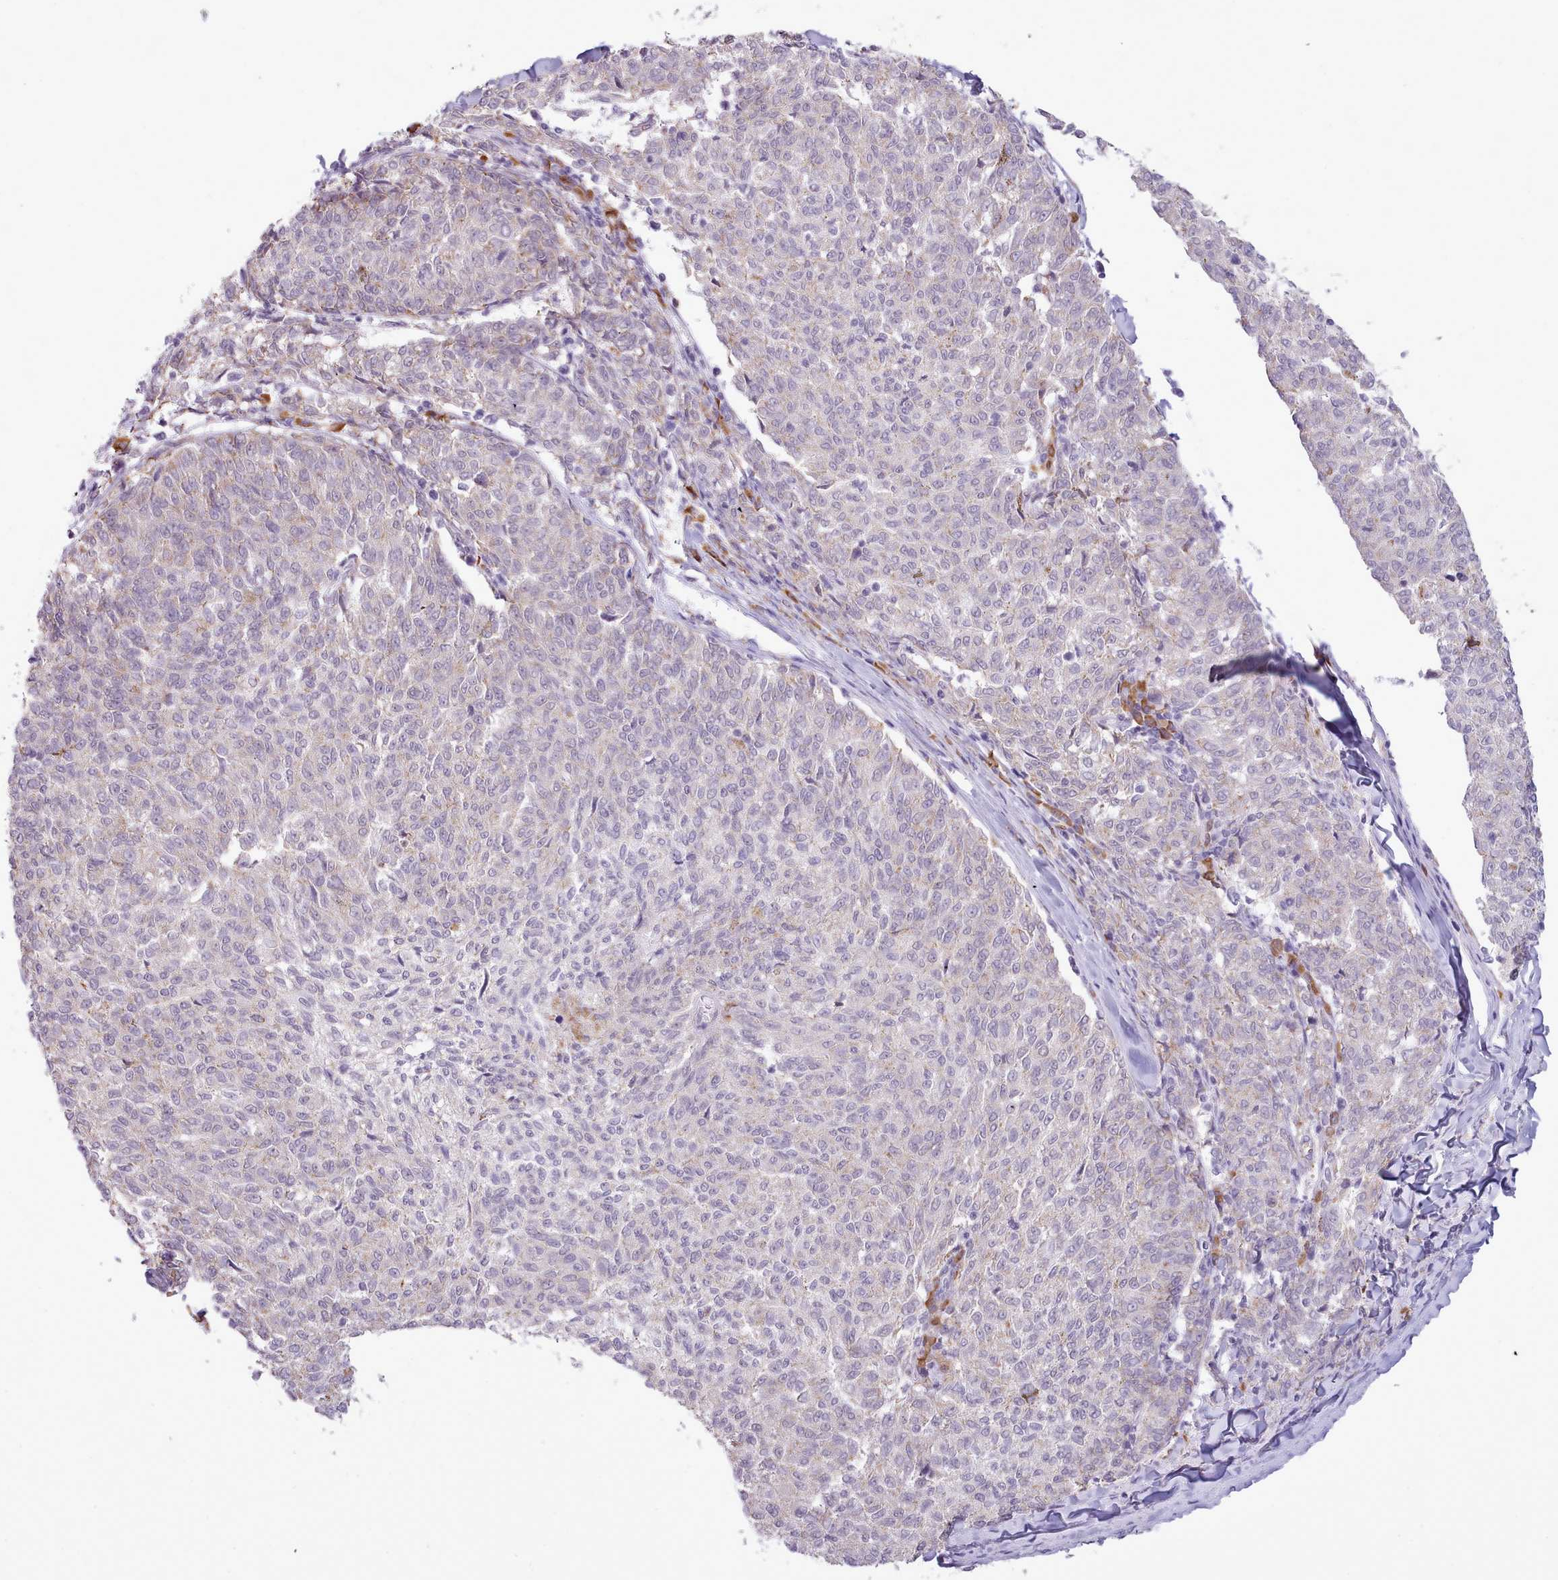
{"staining": {"intensity": "negative", "quantity": "none", "location": "none"}, "tissue": "melanoma", "cell_type": "Tumor cells", "image_type": "cancer", "snomed": [{"axis": "morphology", "description": "Malignant melanoma, NOS"}, {"axis": "topography", "description": "Skin"}], "caption": "Tumor cells show no significant positivity in malignant melanoma.", "gene": "SEC61B", "patient": {"sex": "female", "age": 72}}